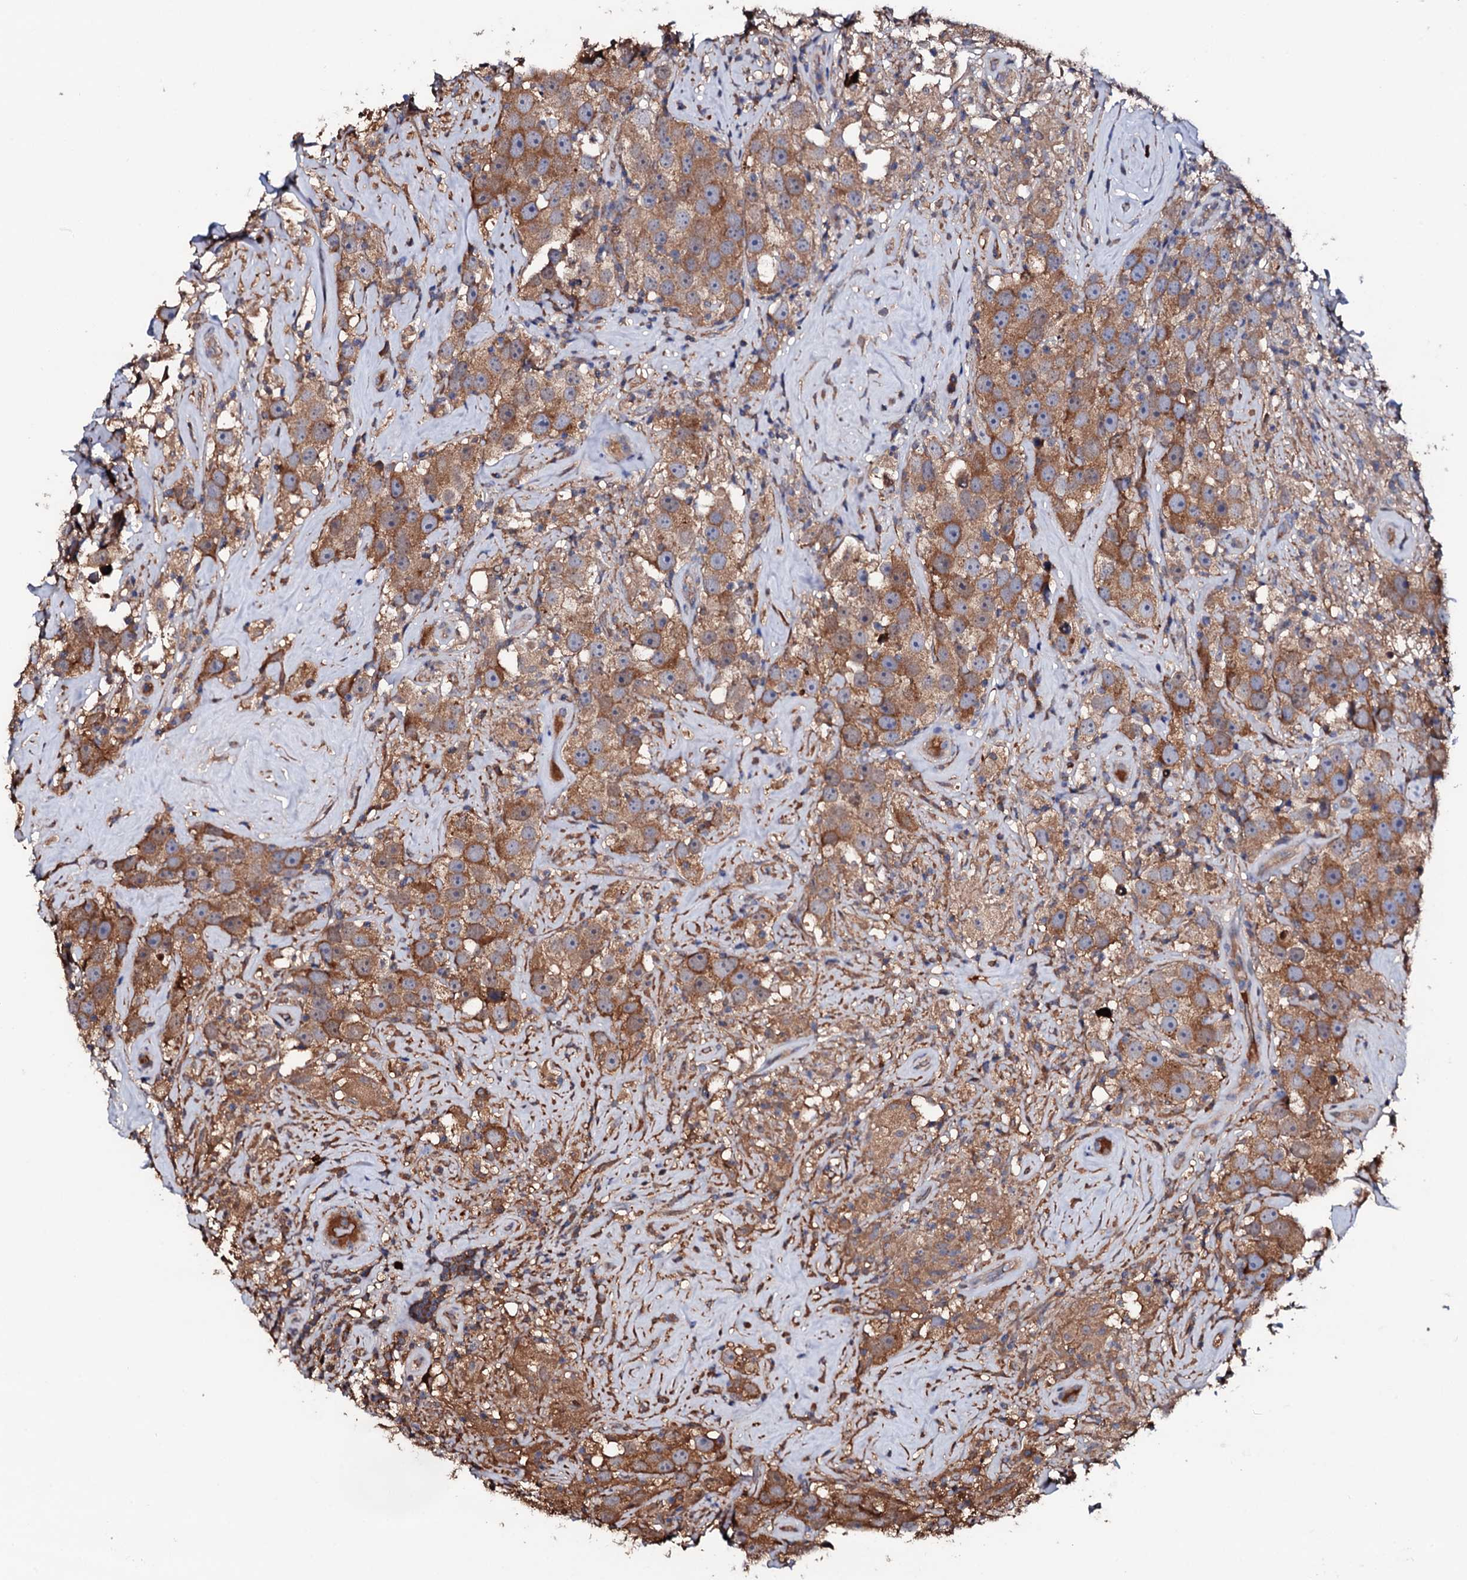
{"staining": {"intensity": "moderate", "quantity": ">75%", "location": "cytoplasmic/membranous"}, "tissue": "testis cancer", "cell_type": "Tumor cells", "image_type": "cancer", "snomed": [{"axis": "morphology", "description": "Seminoma, NOS"}, {"axis": "topography", "description": "Testis"}], "caption": "A micrograph showing moderate cytoplasmic/membranous staining in approximately >75% of tumor cells in testis seminoma, as visualized by brown immunohistochemical staining.", "gene": "TCAF2", "patient": {"sex": "male", "age": 49}}